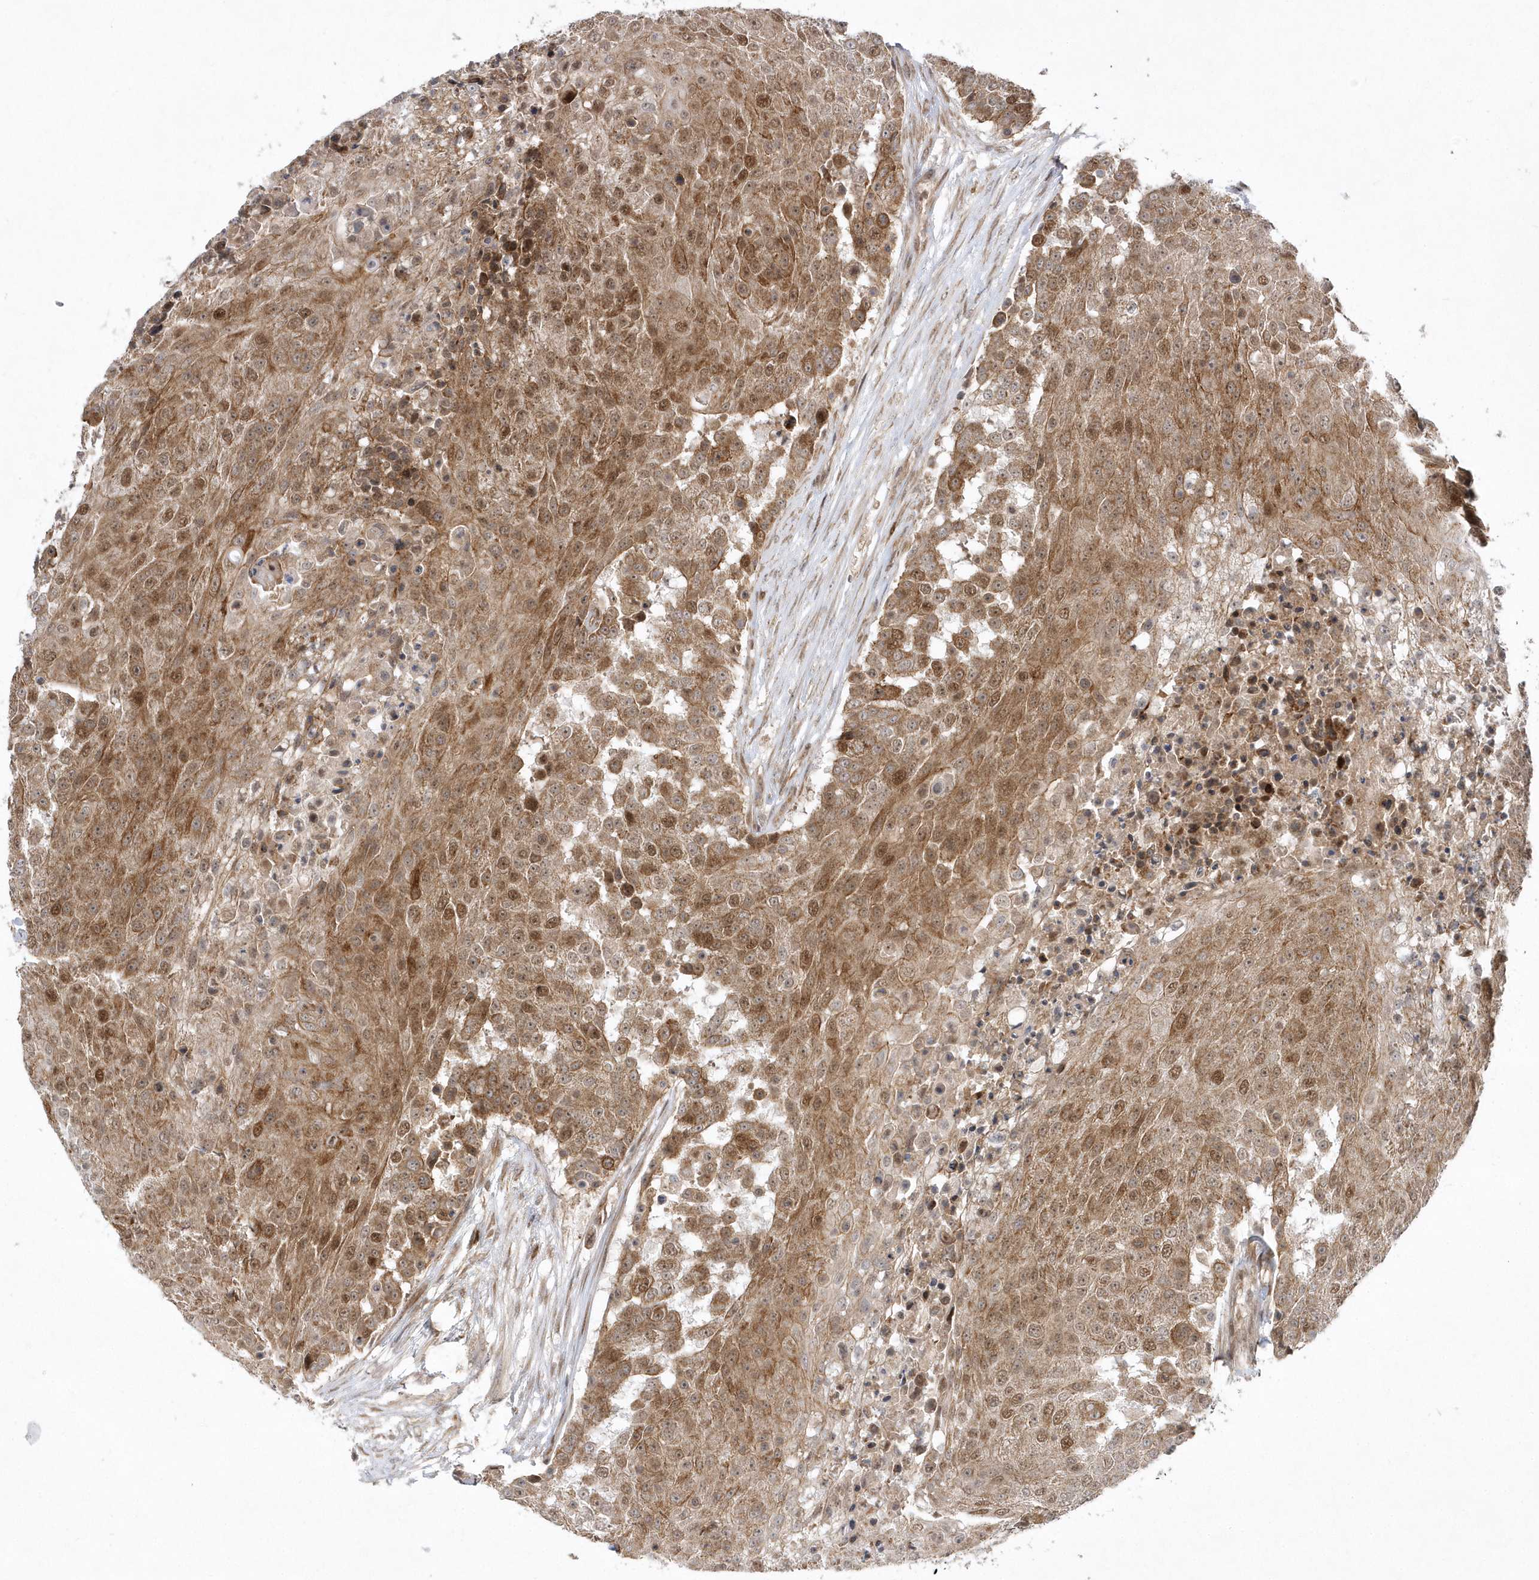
{"staining": {"intensity": "moderate", "quantity": ">75%", "location": "cytoplasmic/membranous,nuclear"}, "tissue": "urothelial cancer", "cell_type": "Tumor cells", "image_type": "cancer", "snomed": [{"axis": "morphology", "description": "Urothelial carcinoma, High grade"}, {"axis": "topography", "description": "Urinary bladder"}], "caption": "Protein staining of urothelial cancer tissue shows moderate cytoplasmic/membranous and nuclear expression in approximately >75% of tumor cells.", "gene": "MXI1", "patient": {"sex": "female", "age": 63}}